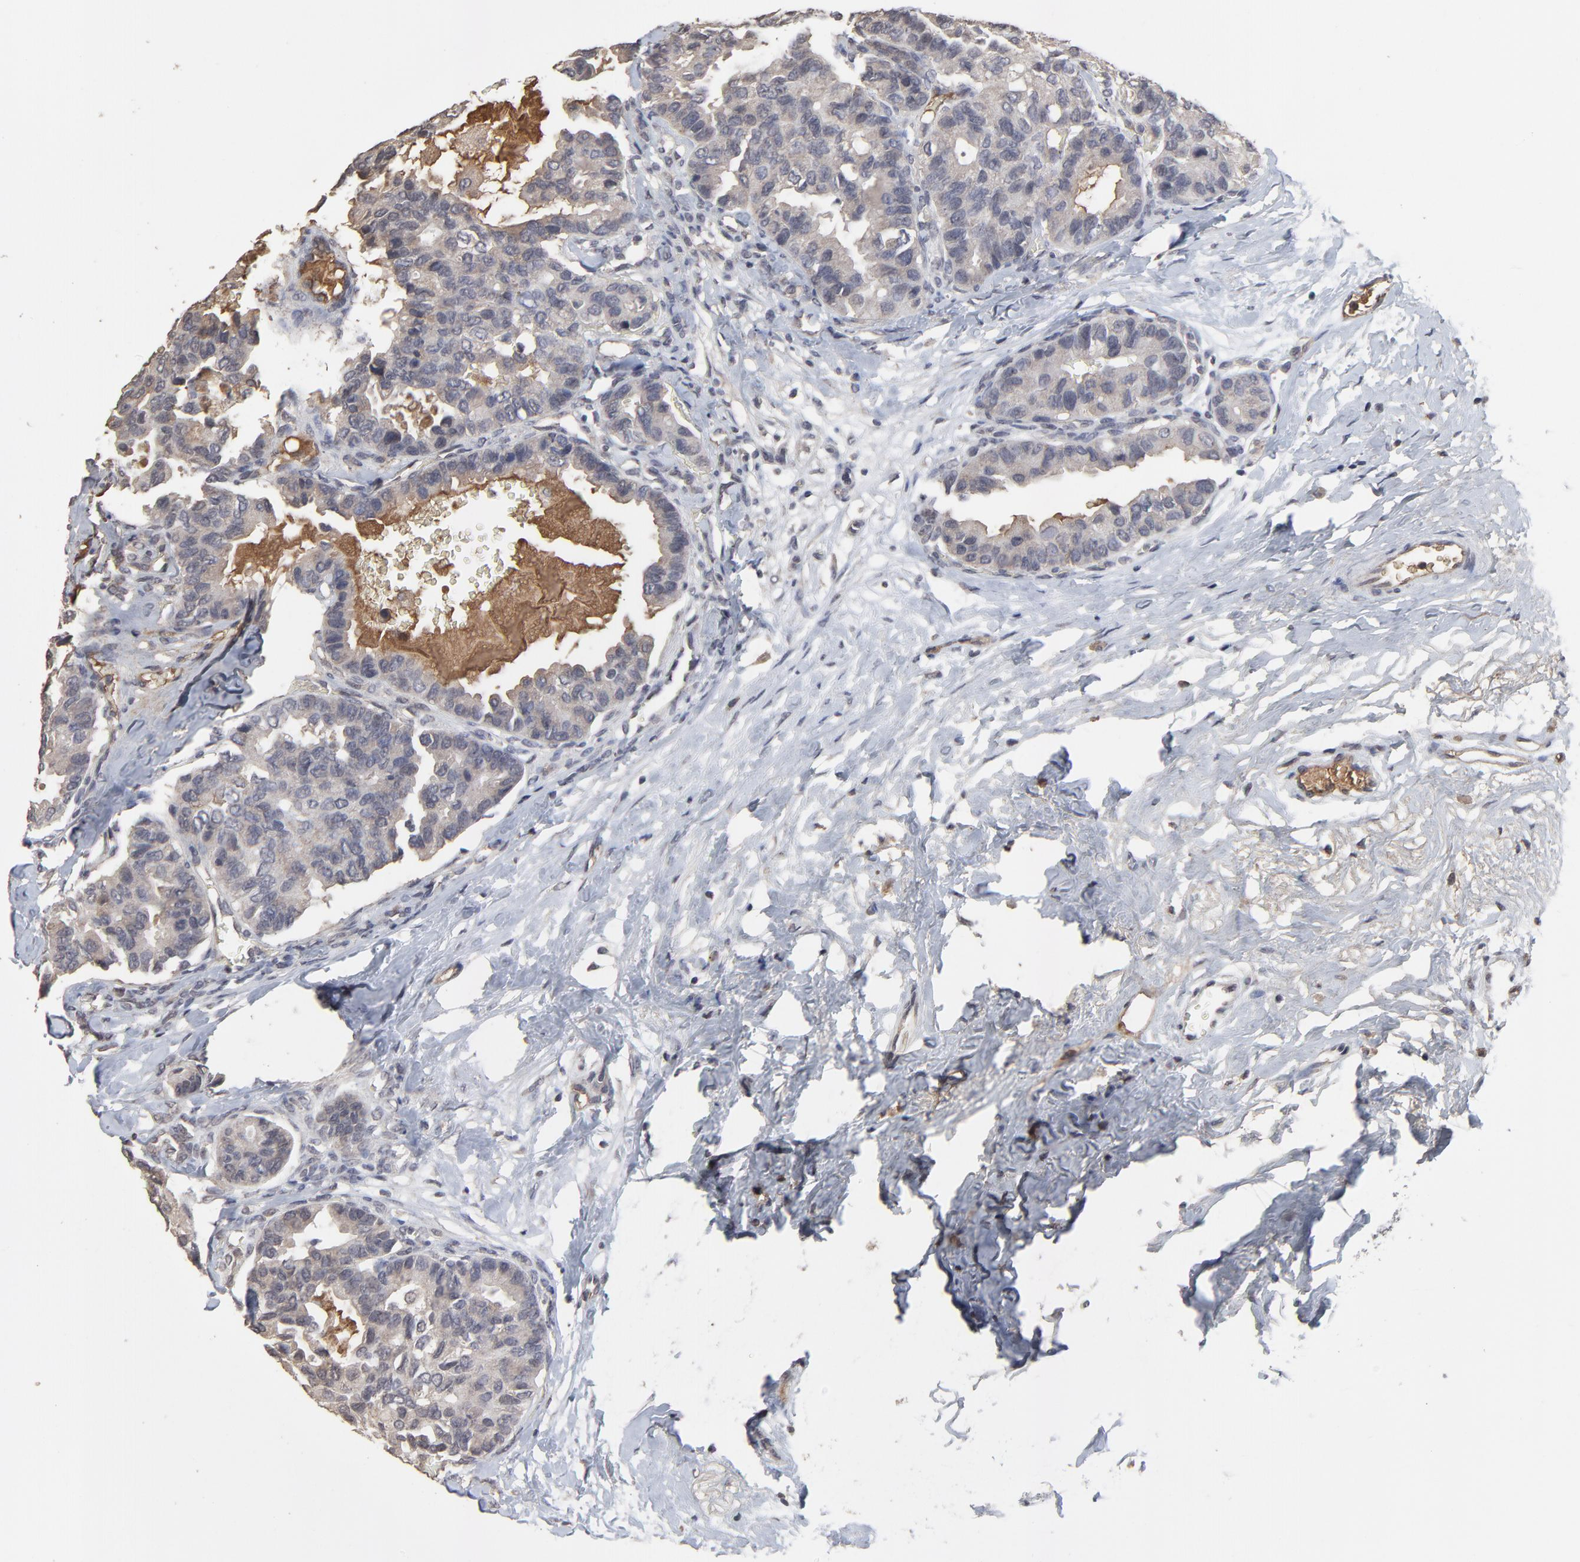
{"staining": {"intensity": "weak", "quantity": ">75%", "location": "cytoplasmic/membranous"}, "tissue": "breast cancer", "cell_type": "Tumor cells", "image_type": "cancer", "snomed": [{"axis": "morphology", "description": "Duct carcinoma"}, {"axis": "topography", "description": "Breast"}], "caption": "A photomicrograph of human infiltrating ductal carcinoma (breast) stained for a protein reveals weak cytoplasmic/membranous brown staining in tumor cells.", "gene": "VPREB3", "patient": {"sex": "female", "age": 69}}